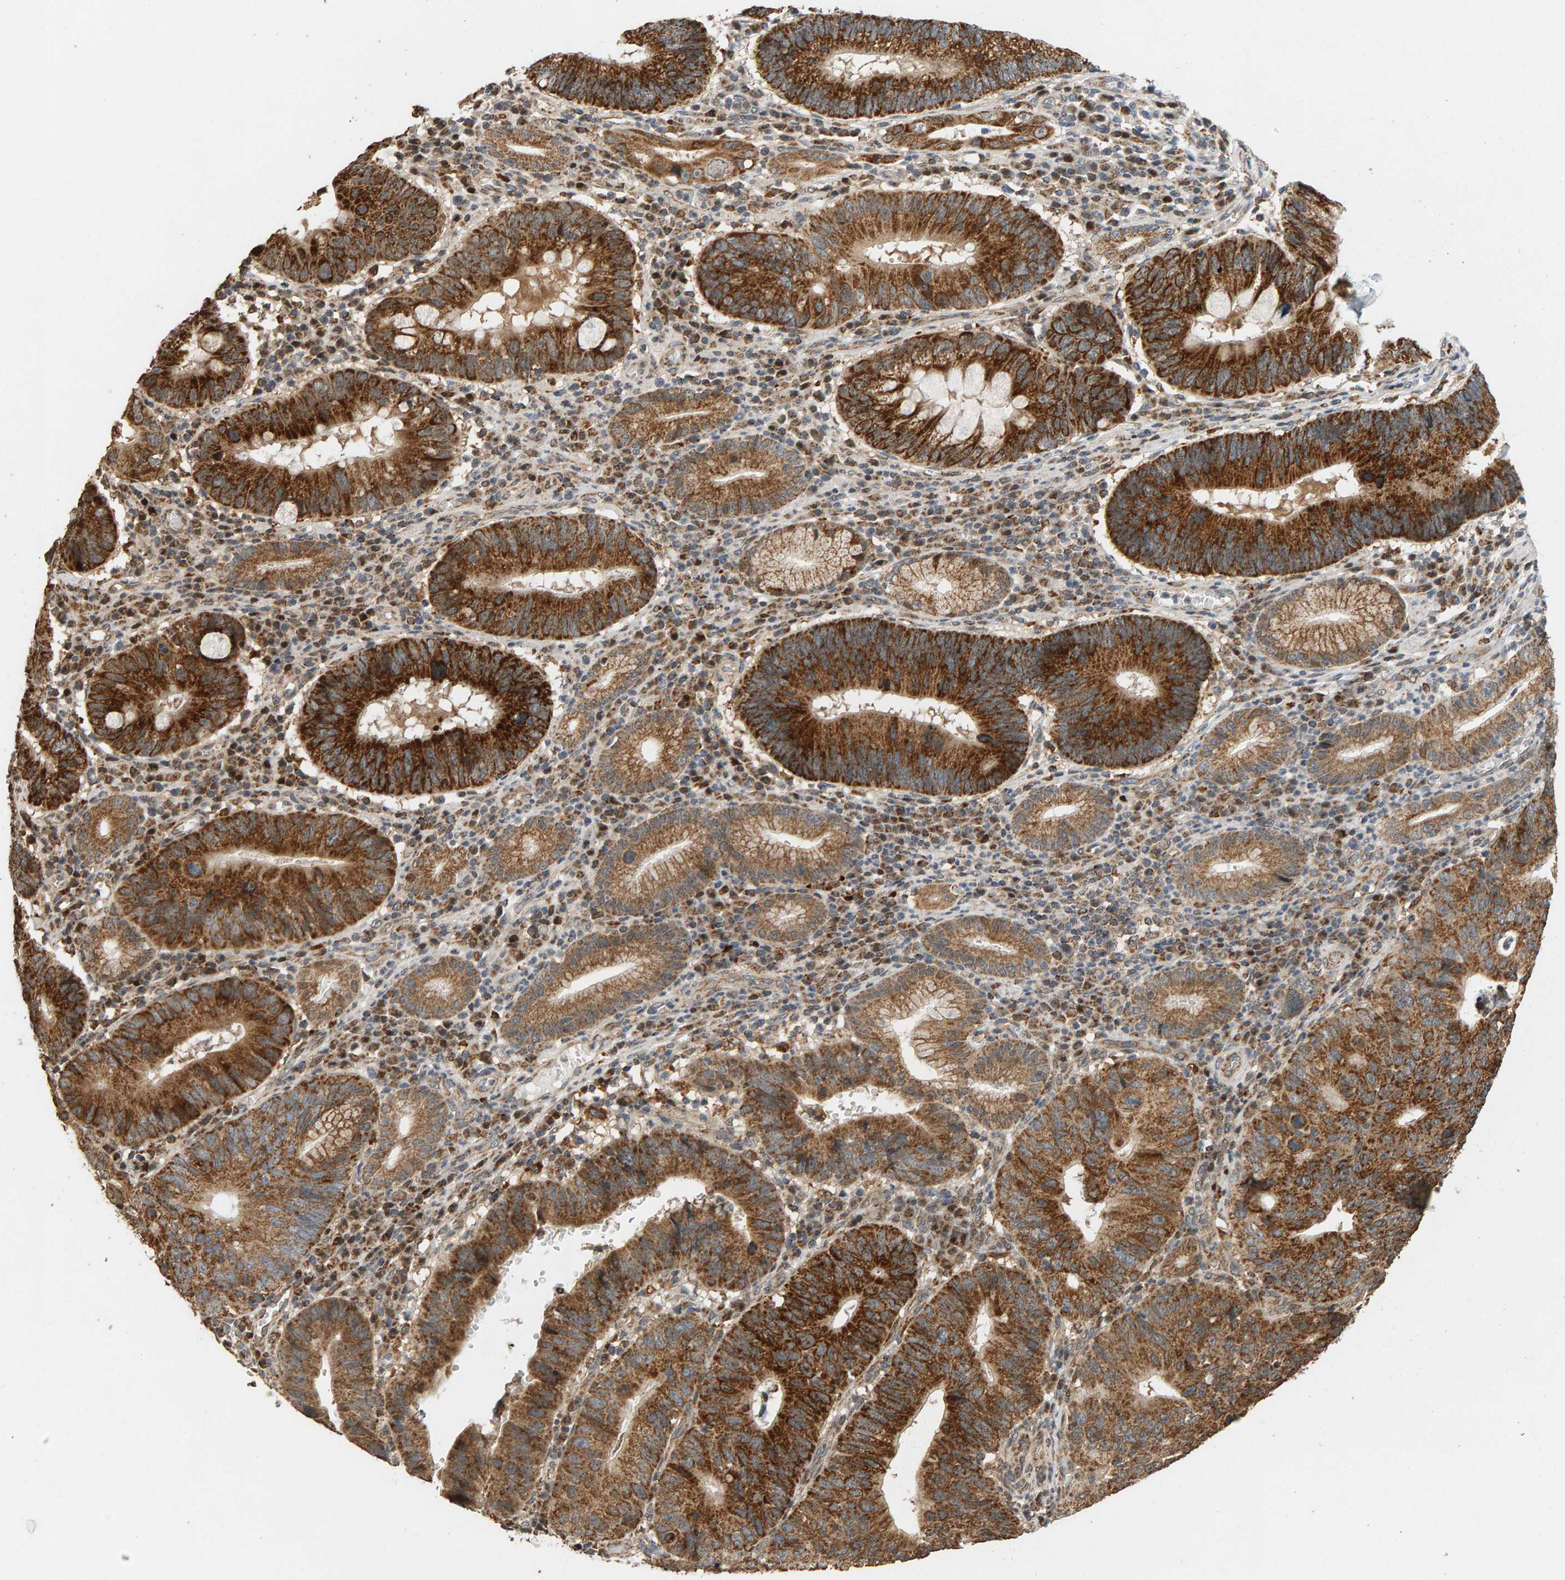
{"staining": {"intensity": "strong", "quantity": ">75%", "location": "cytoplasmic/membranous"}, "tissue": "stomach cancer", "cell_type": "Tumor cells", "image_type": "cancer", "snomed": [{"axis": "morphology", "description": "Adenocarcinoma, NOS"}, {"axis": "topography", "description": "Stomach"}], "caption": "Human stomach adenocarcinoma stained for a protein (brown) reveals strong cytoplasmic/membranous positive staining in approximately >75% of tumor cells.", "gene": "GSTK1", "patient": {"sex": "male", "age": 59}}